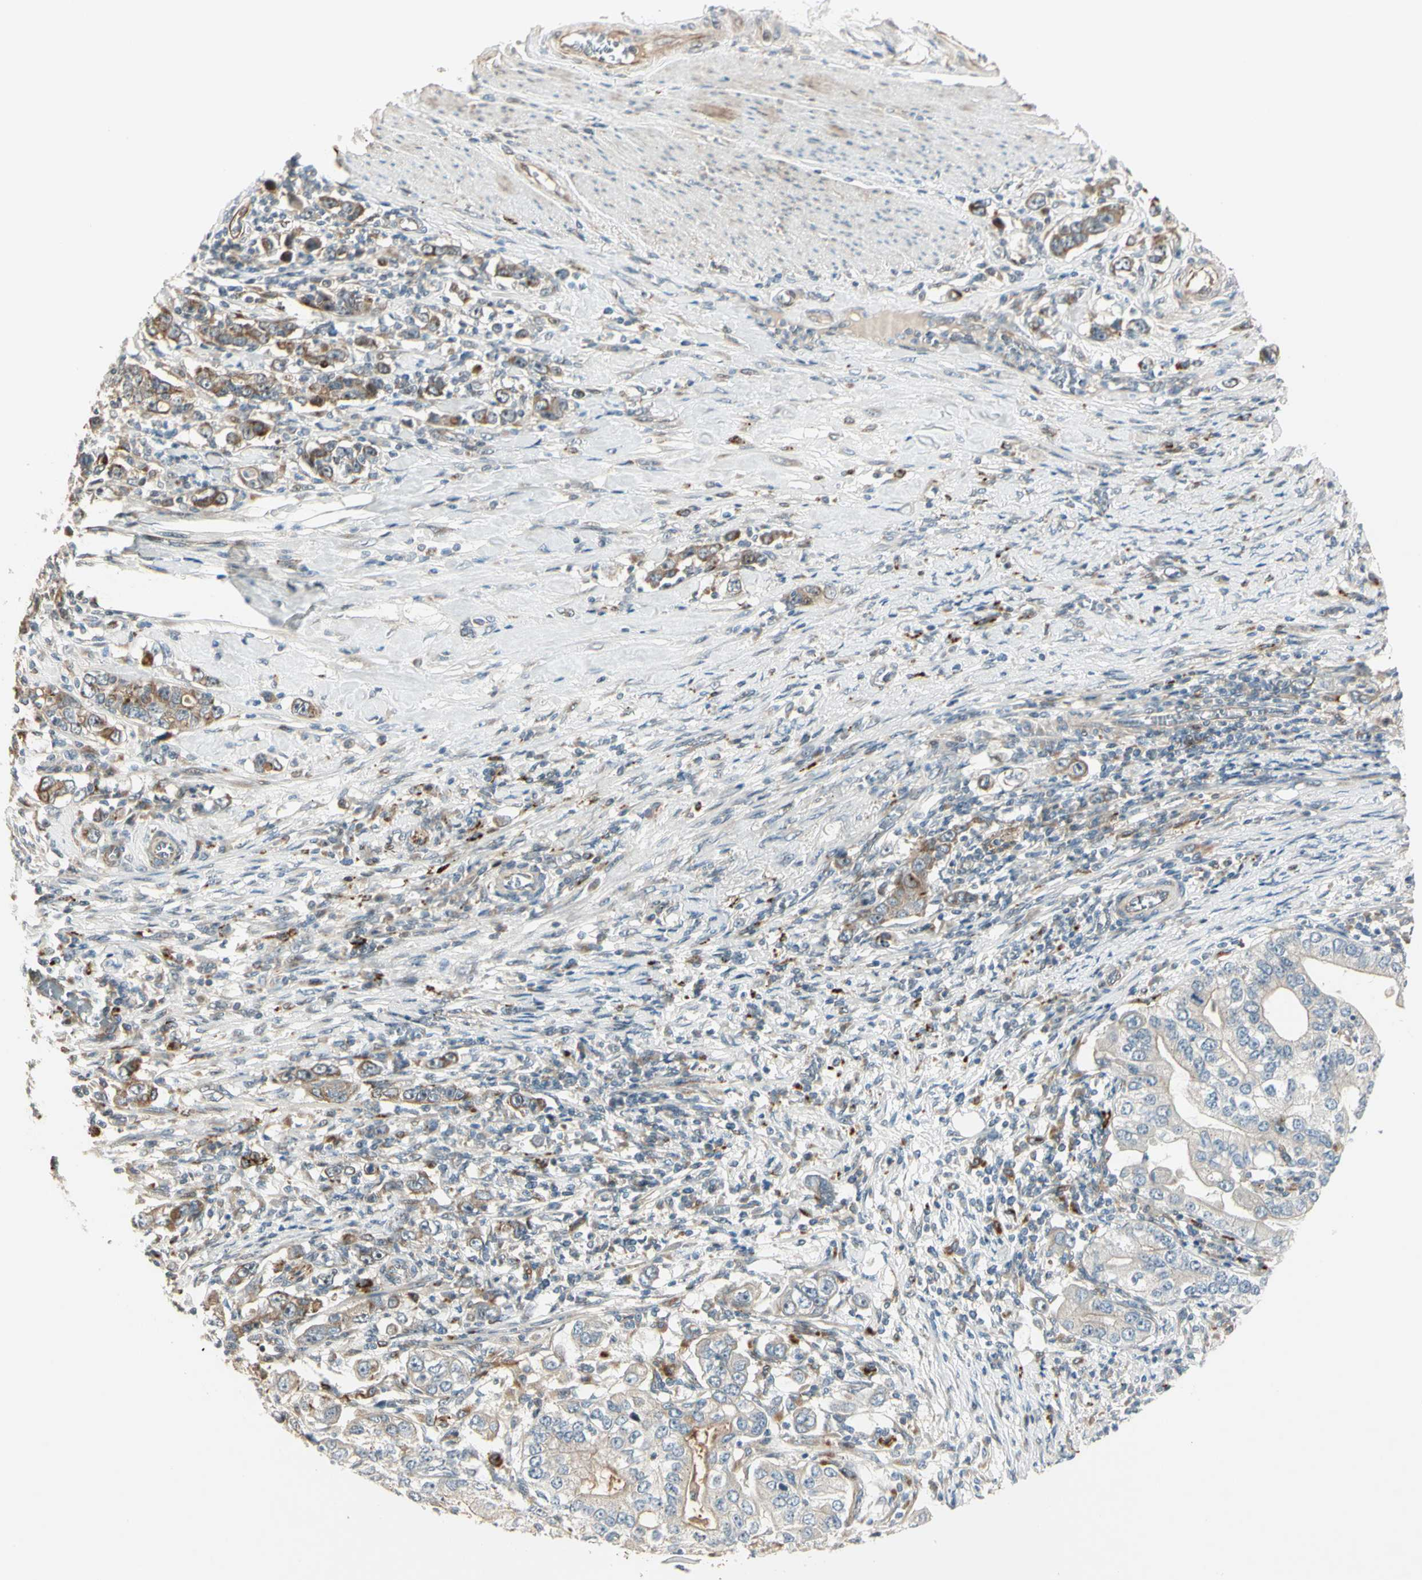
{"staining": {"intensity": "weak", "quantity": "25%-75%", "location": "cytoplasmic/membranous"}, "tissue": "stomach cancer", "cell_type": "Tumor cells", "image_type": "cancer", "snomed": [{"axis": "morphology", "description": "Adenocarcinoma, NOS"}, {"axis": "topography", "description": "Stomach, lower"}], "caption": "Protein positivity by immunohistochemistry (IHC) displays weak cytoplasmic/membranous staining in approximately 25%-75% of tumor cells in adenocarcinoma (stomach).", "gene": "NDFIP1", "patient": {"sex": "female", "age": 72}}